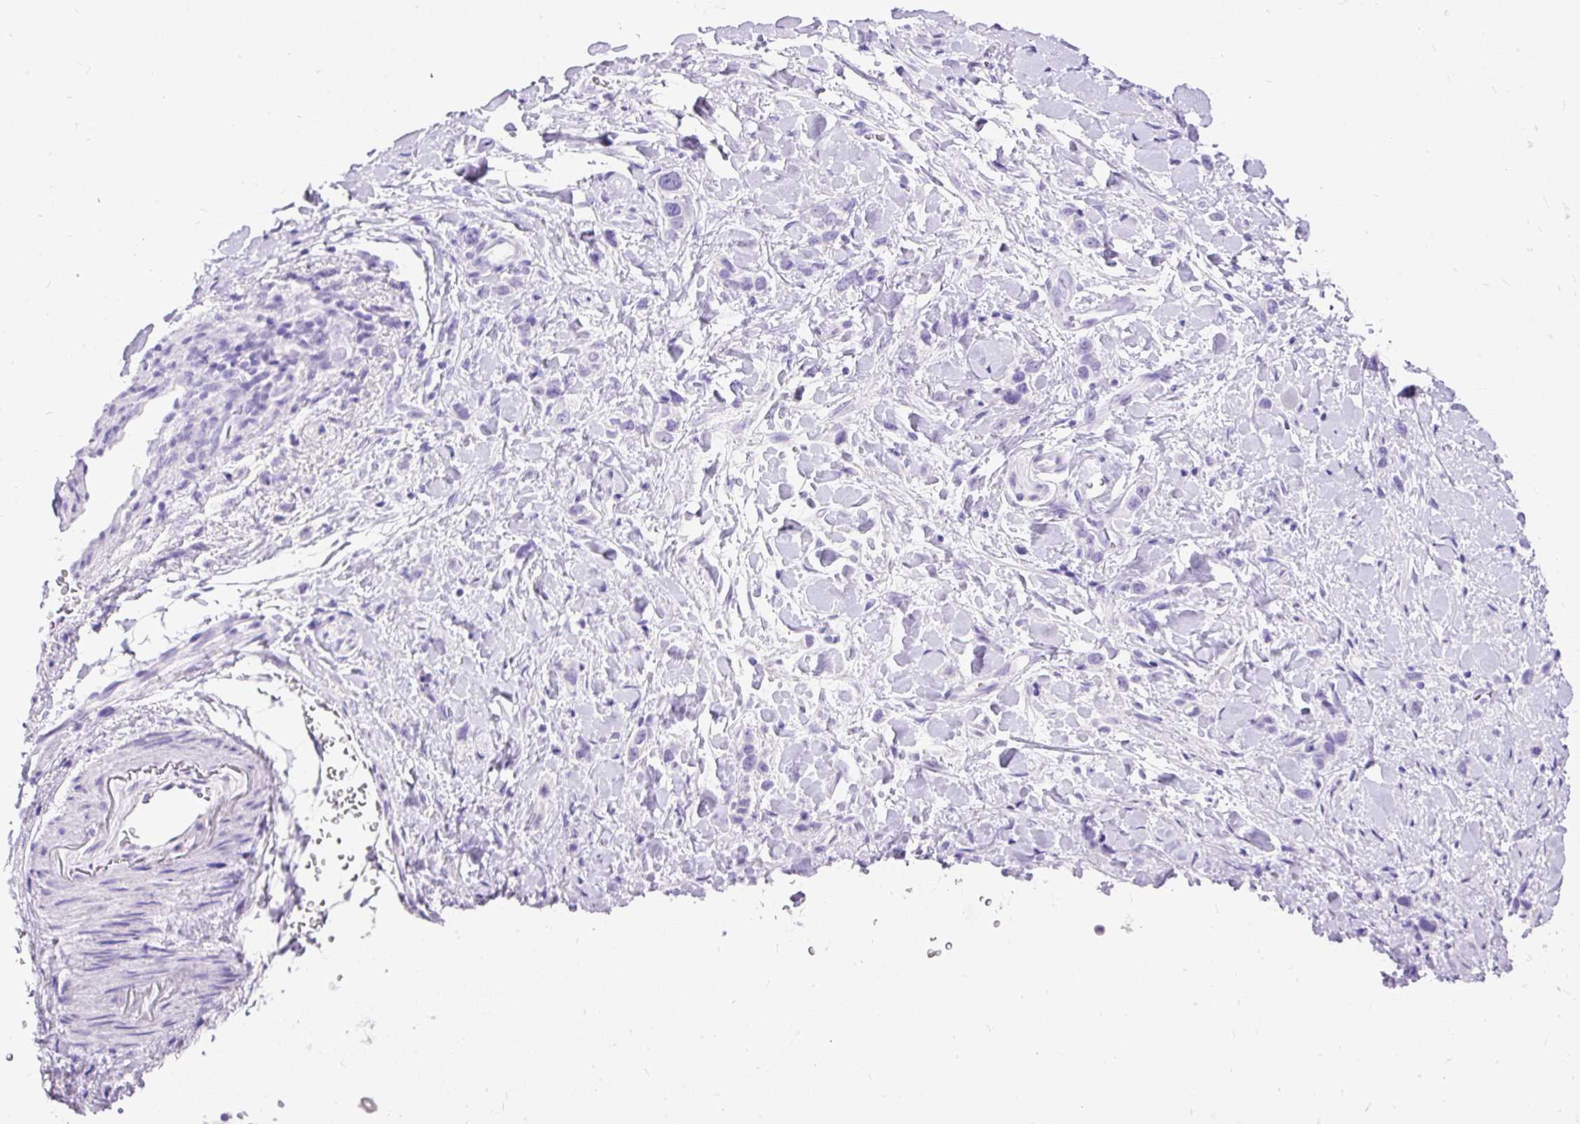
{"staining": {"intensity": "negative", "quantity": "none", "location": "none"}, "tissue": "stomach cancer", "cell_type": "Tumor cells", "image_type": "cancer", "snomed": [{"axis": "morphology", "description": "Adenocarcinoma, NOS"}, {"axis": "topography", "description": "Stomach"}], "caption": "Tumor cells are negative for brown protein staining in stomach cancer (adenocarcinoma). Nuclei are stained in blue.", "gene": "HEY1", "patient": {"sex": "female", "age": 65}}